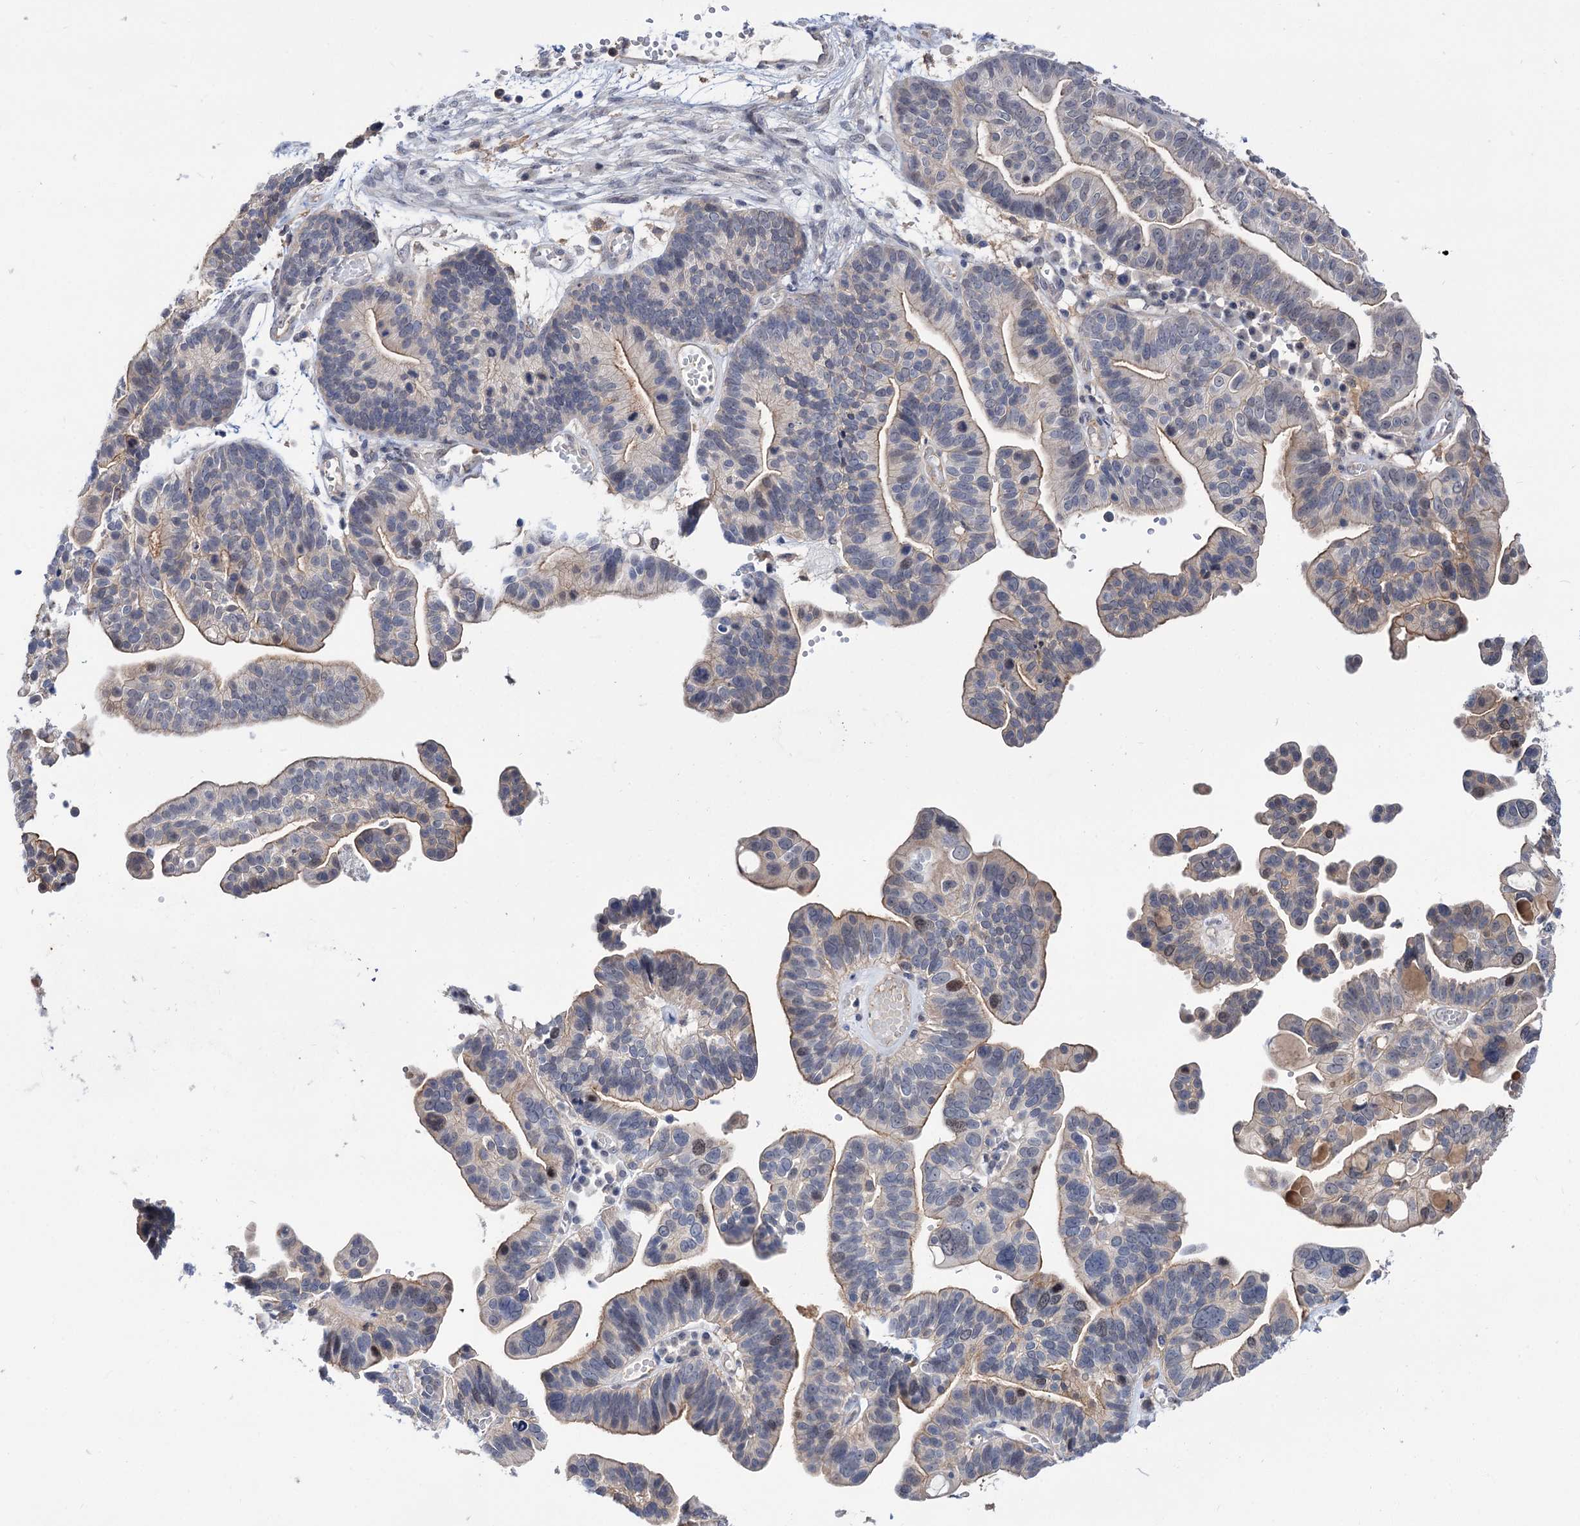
{"staining": {"intensity": "weak", "quantity": "<25%", "location": "cytoplasmic/membranous"}, "tissue": "ovarian cancer", "cell_type": "Tumor cells", "image_type": "cancer", "snomed": [{"axis": "morphology", "description": "Cystadenocarcinoma, serous, NOS"}, {"axis": "topography", "description": "Ovary"}], "caption": "Histopathology image shows no protein staining in tumor cells of ovarian cancer (serous cystadenocarcinoma) tissue.", "gene": "NEK10", "patient": {"sex": "female", "age": 56}}